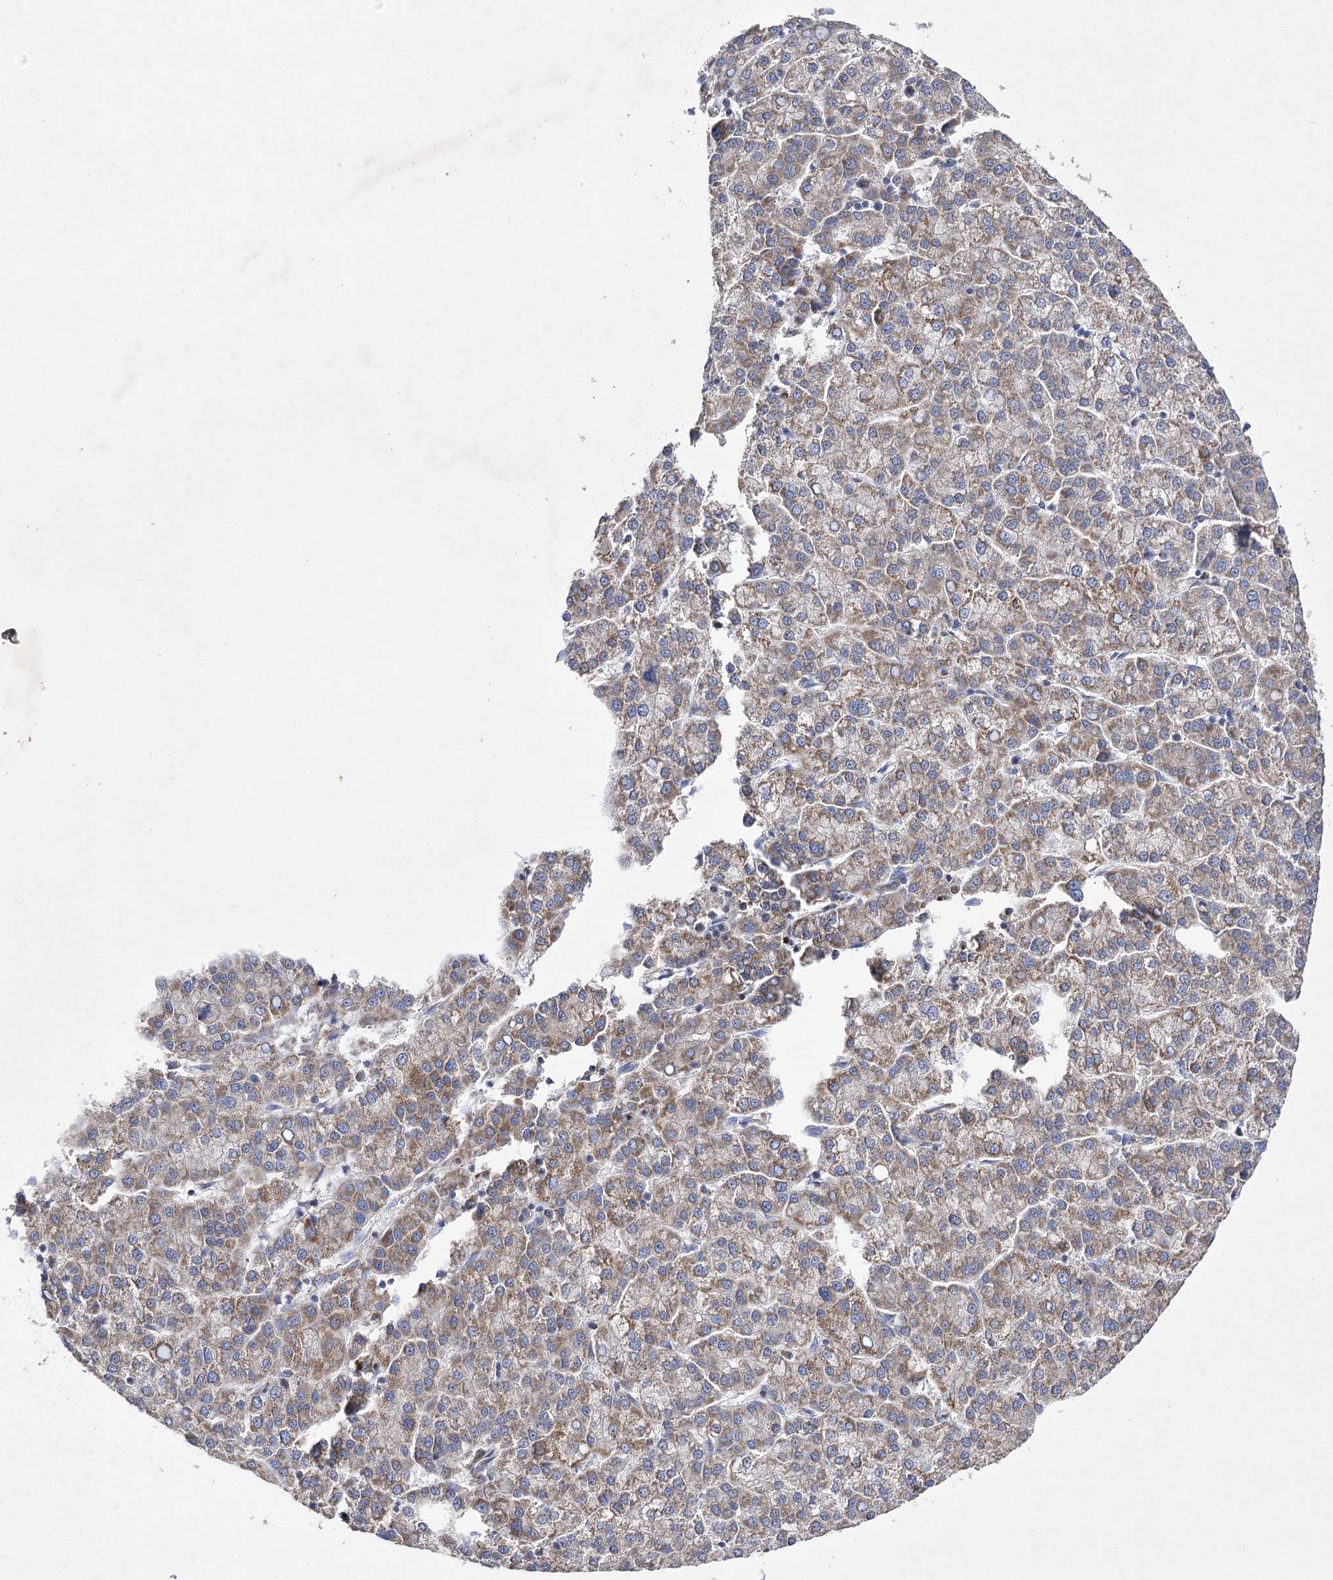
{"staining": {"intensity": "moderate", "quantity": ">75%", "location": "cytoplasmic/membranous"}, "tissue": "liver cancer", "cell_type": "Tumor cells", "image_type": "cancer", "snomed": [{"axis": "morphology", "description": "Carcinoma, Hepatocellular, NOS"}, {"axis": "topography", "description": "Liver"}], "caption": "A brown stain shows moderate cytoplasmic/membranous staining of a protein in human liver cancer tumor cells.", "gene": "COX15", "patient": {"sex": "female", "age": 58}}